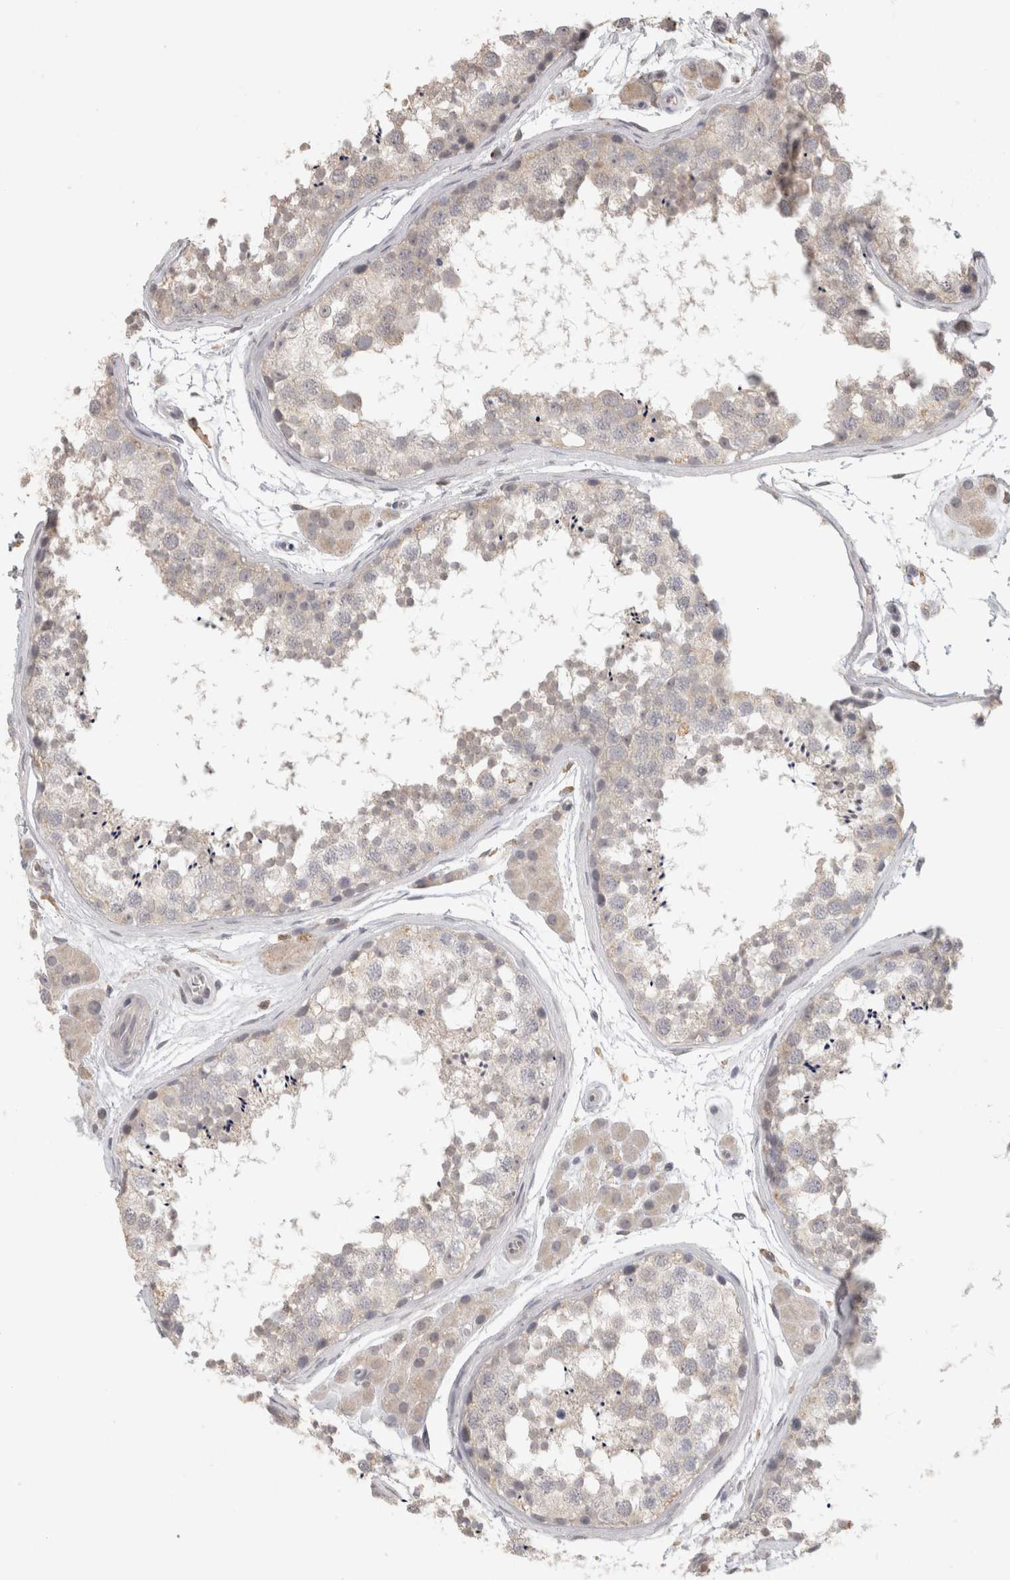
{"staining": {"intensity": "negative", "quantity": "none", "location": "none"}, "tissue": "testis", "cell_type": "Cells in seminiferous ducts", "image_type": "normal", "snomed": [{"axis": "morphology", "description": "Normal tissue, NOS"}, {"axis": "topography", "description": "Testis"}], "caption": "Immunohistochemistry (IHC) of benign testis demonstrates no expression in cells in seminiferous ducts.", "gene": "HAVCR2", "patient": {"sex": "male", "age": 56}}